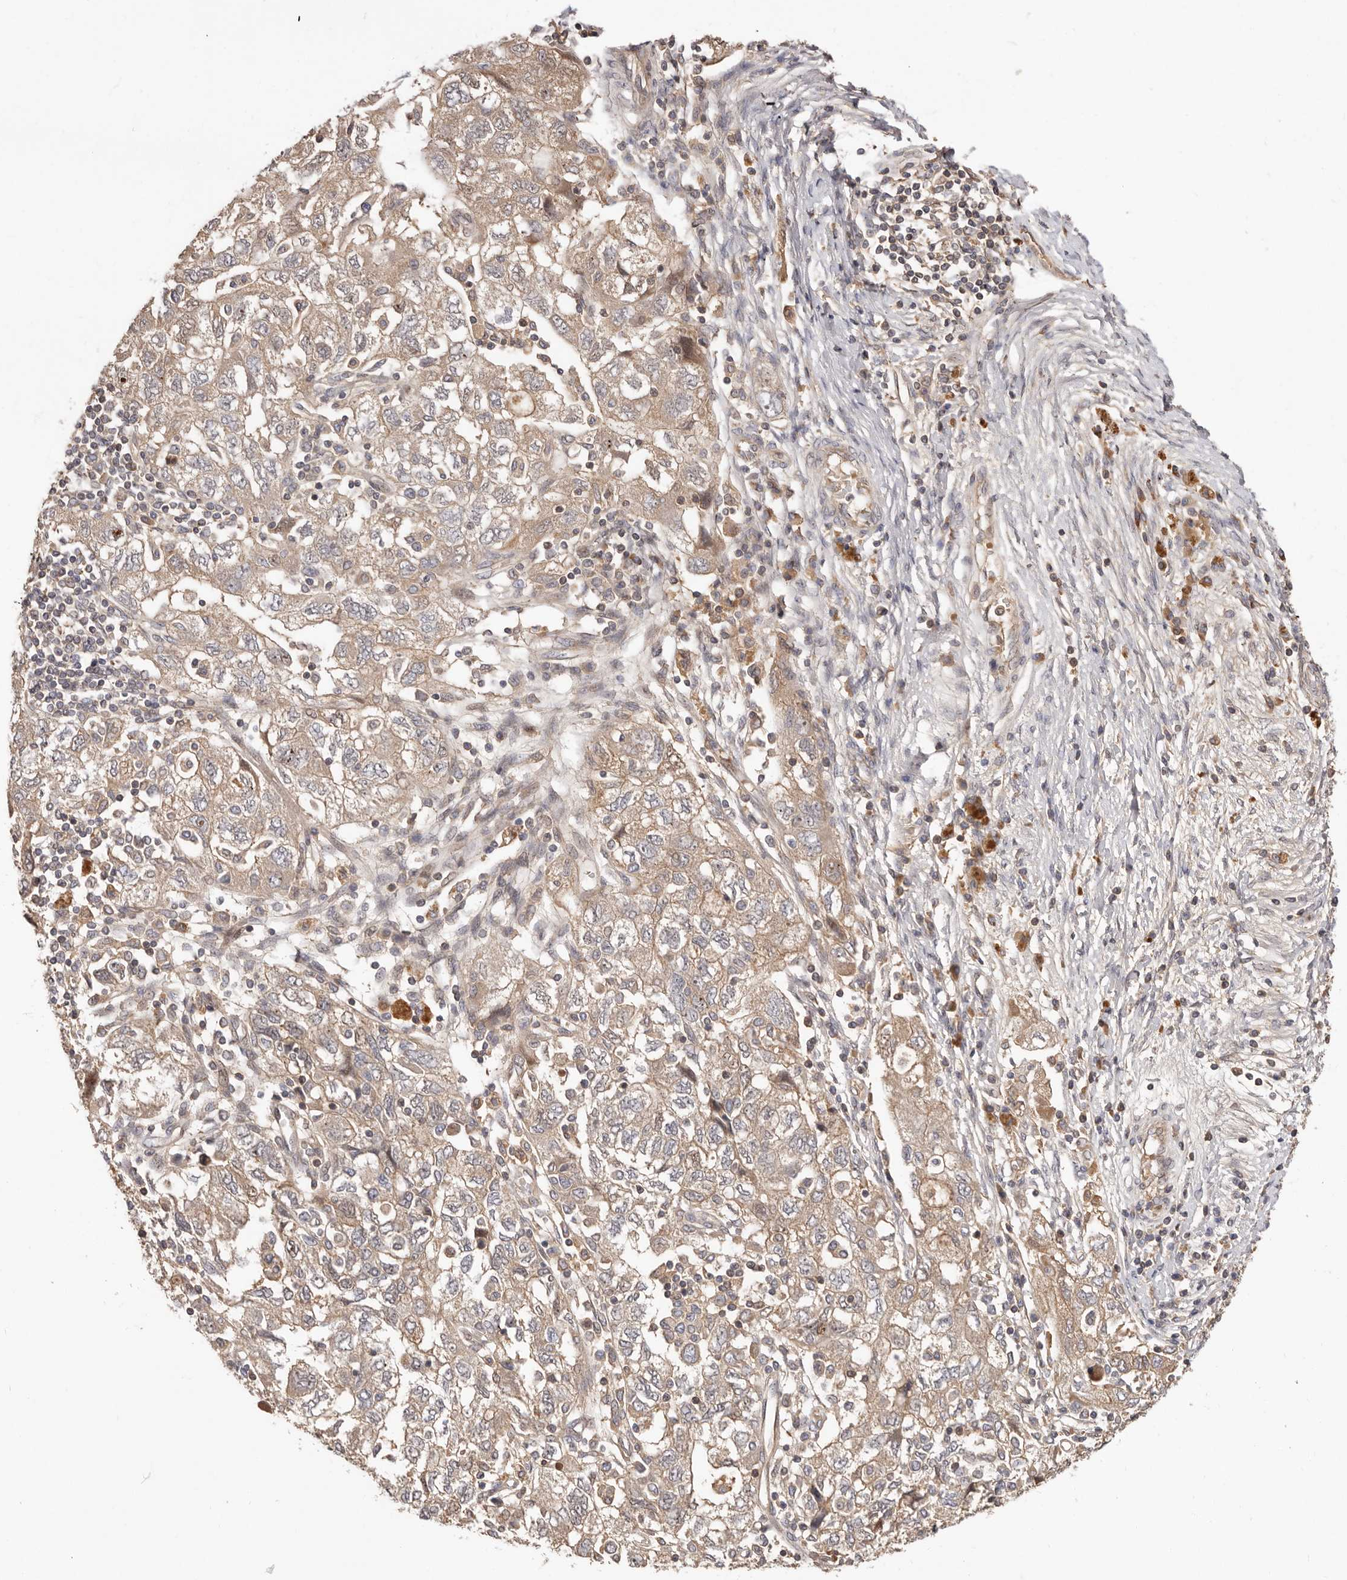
{"staining": {"intensity": "weak", "quantity": ">75%", "location": "cytoplasmic/membranous"}, "tissue": "ovarian cancer", "cell_type": "Tumor cells", "image_type": "cancer", "snomed": [{"axis": "morphology", "description": "Carcinoma, NOS"}, {"axis": "morphology", "description": "Cystadenocarcinoma, serous, NOS"}, {"axis": "topography", "description": "Ovary"}], "caption": "Immunohistochemistry of ovarian cancer (carcinoma) shows low levels of weak cytoplasmic/membranous staining in approximately >75% of tumor cells. The staining was performed using DAB (3,3'-diaminobenzidine), with brown indicating positive protein expression. Nuclei are stained blue with hematoxylin.", "gene": "DOP1A", "patient": {"sex": "female", "age": 69}}